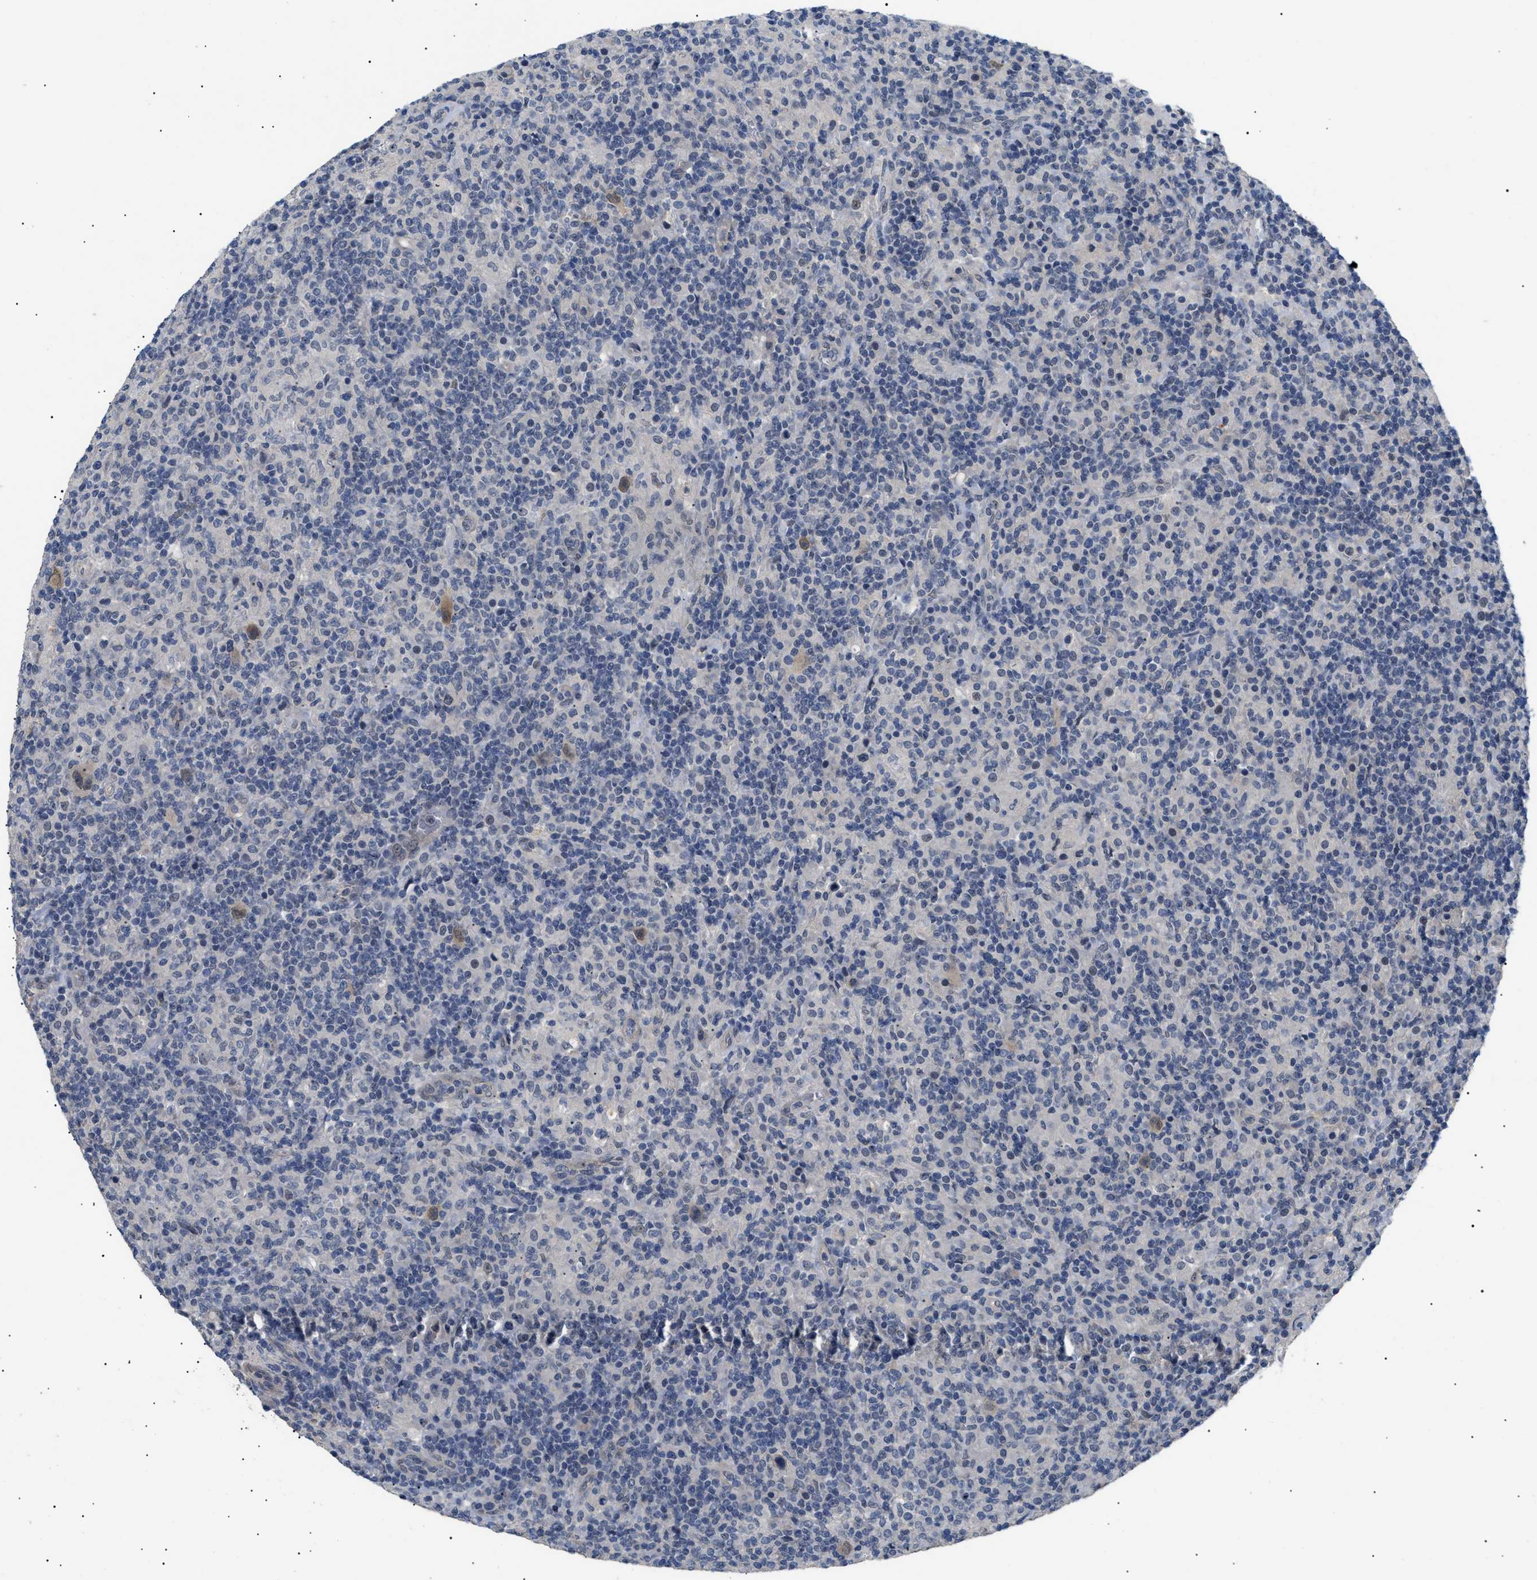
{"staining": {"intensity": "weak", "quantity": ">75%", "location": "cytoplasmic/membranous,nuclear"}, "tissue": "lymphoma", "cell_type": "Tumor cells", "image_type": "cancer", "snomed": [{"axis": "morphology", "description": "Hodgkin's disease, NOS"}, {"axis": "topography", "description": "Lymph node"}], "caption": "Immunohistochemistry (IHC) of human lymphoma demonstrates low levels of weak cytoplasmic/membranous and nuclear staining in approximately >75% of tumor cells. (IHC, brightfield microscopy, high magnification).", "gene": "CRCP", "patient": {"sex": "male", "age": 70}}